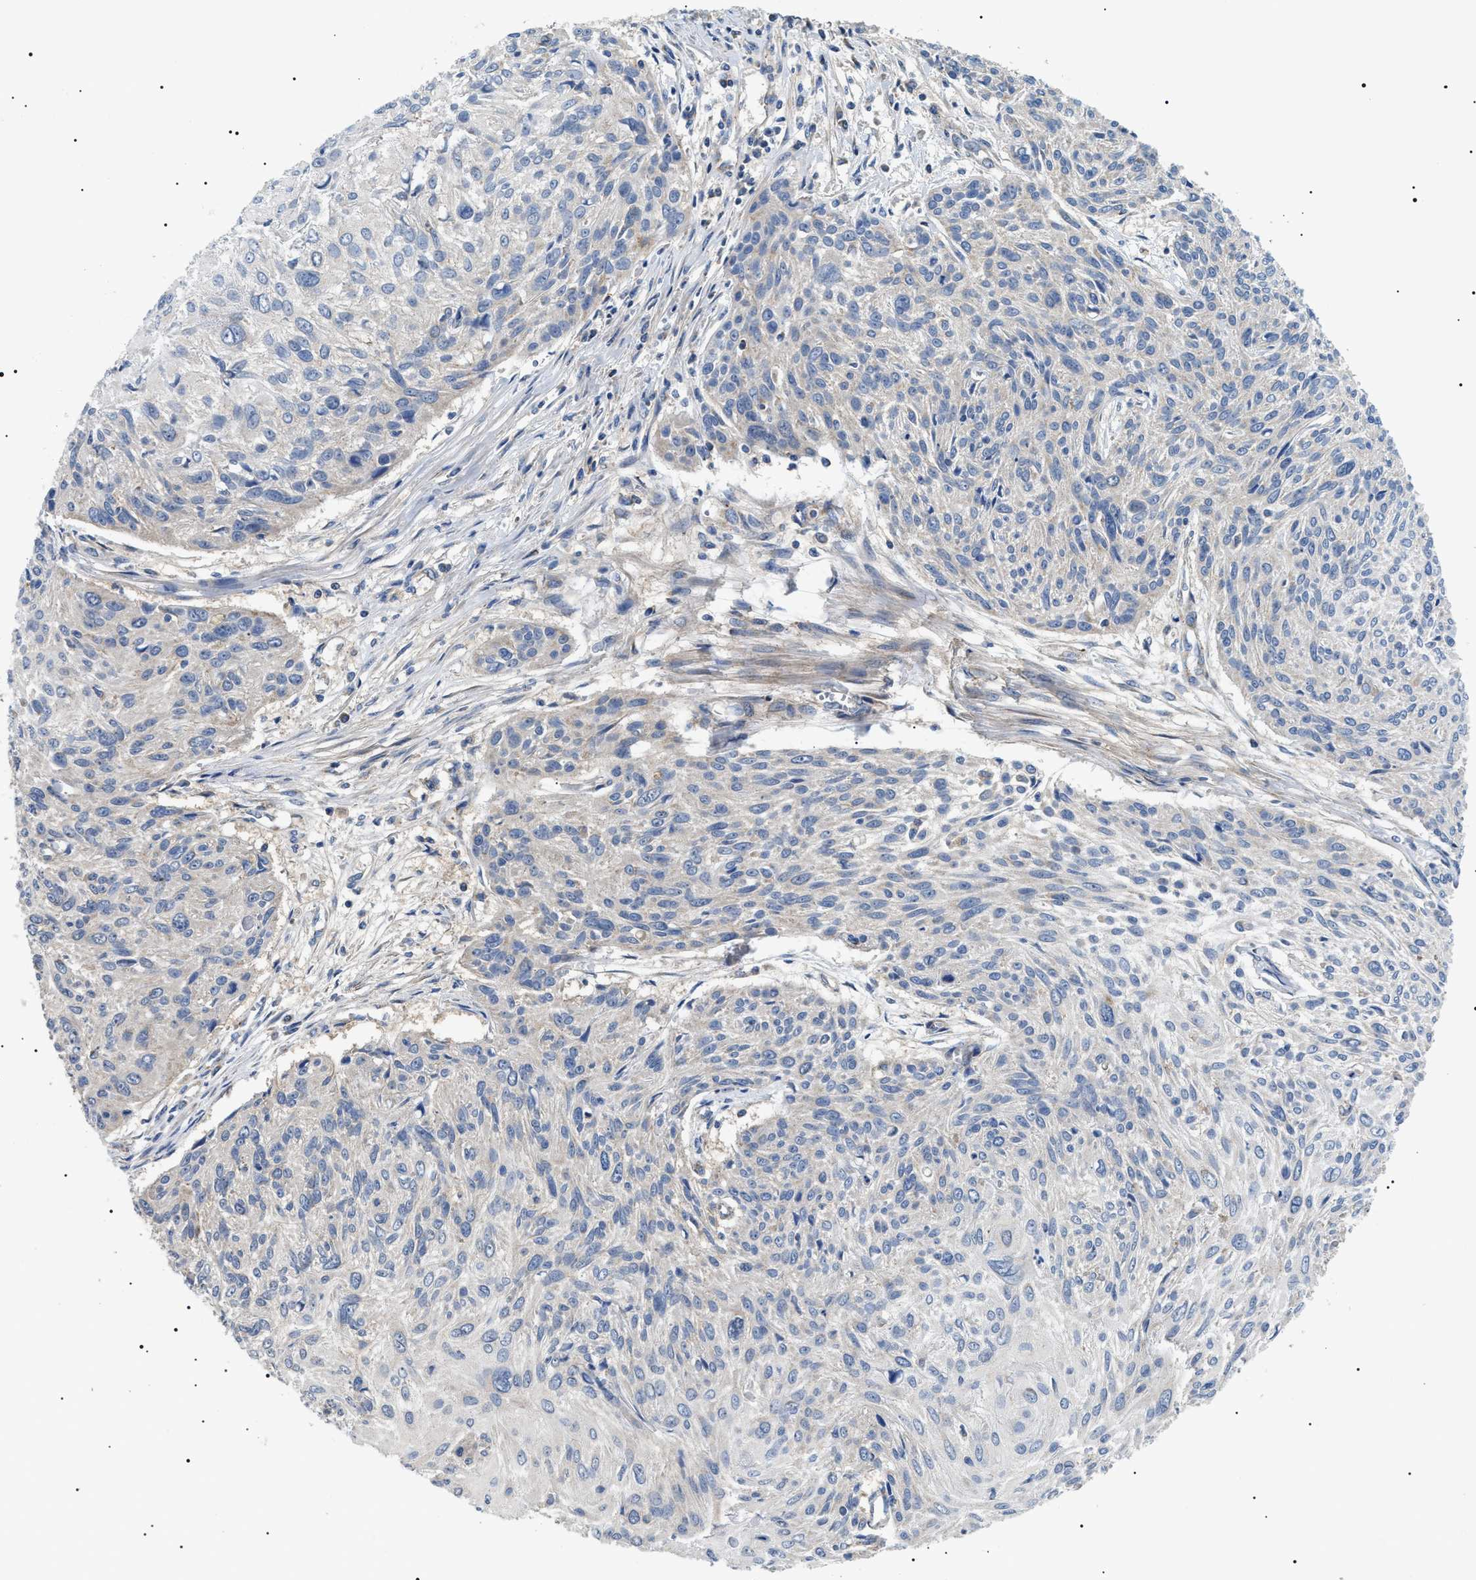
{"staining": {"intensity": "negative", "quantity": "none", "location": "none"}, "tissue": "cervical cancer", "cell_type": "Tumor cells", "image_type": "cancer", "snomed": [{"axis": "morphology", "description": "Squamous cell carcinoma, NOS"}, {"axis": "topography", "description": "Cervix"}], "caption": "Histopathology image shows no significant protein expression in tumor cells of cervical cancer.", "gene": "OXSM", "patient": {"sex": "female", "age": 51}}